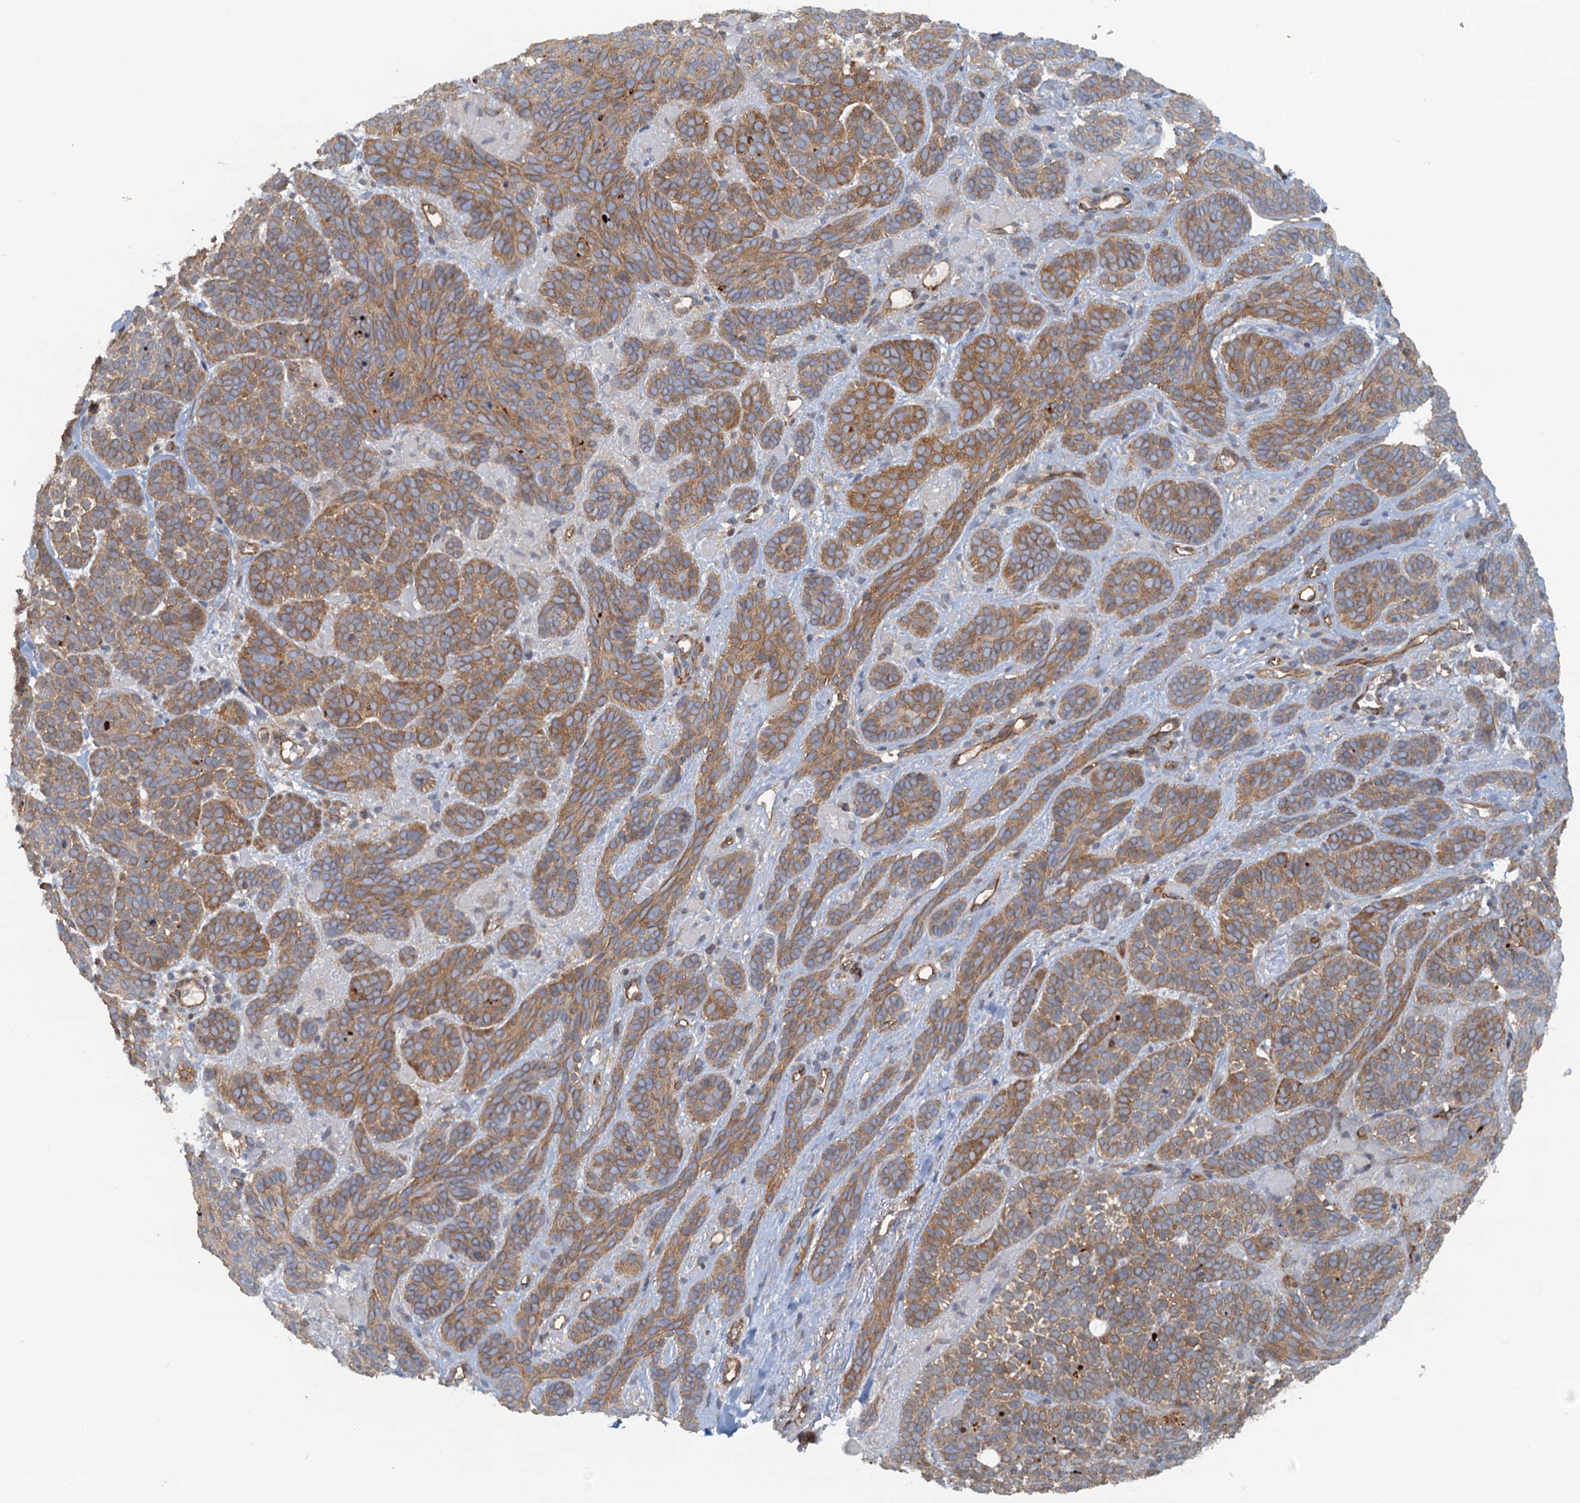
{"staining": {"intensity": "moderate", "quantity": ">75%", "location": "cytoplasmic/membranous"}, "tissue": "skin cancer", "cell_type": "Tumor cells", "image_type": "cancer", "snomed": [{"axis": "morphology", "description": "Basal cell carcinoma"}, {"axis": "topography", "description": "Skin"}], "caption": "Immunohistochemical staining of human skin basal cell carcinoma shows medium levels of moderate cytoplasmic/membranous protein expression in approximately >75% of tumor cells. (Brightfield microscopy of DAB IHC at high magnification).", "gene": "NIPAL3", "patient": {"sex": "male", "age": 85}}